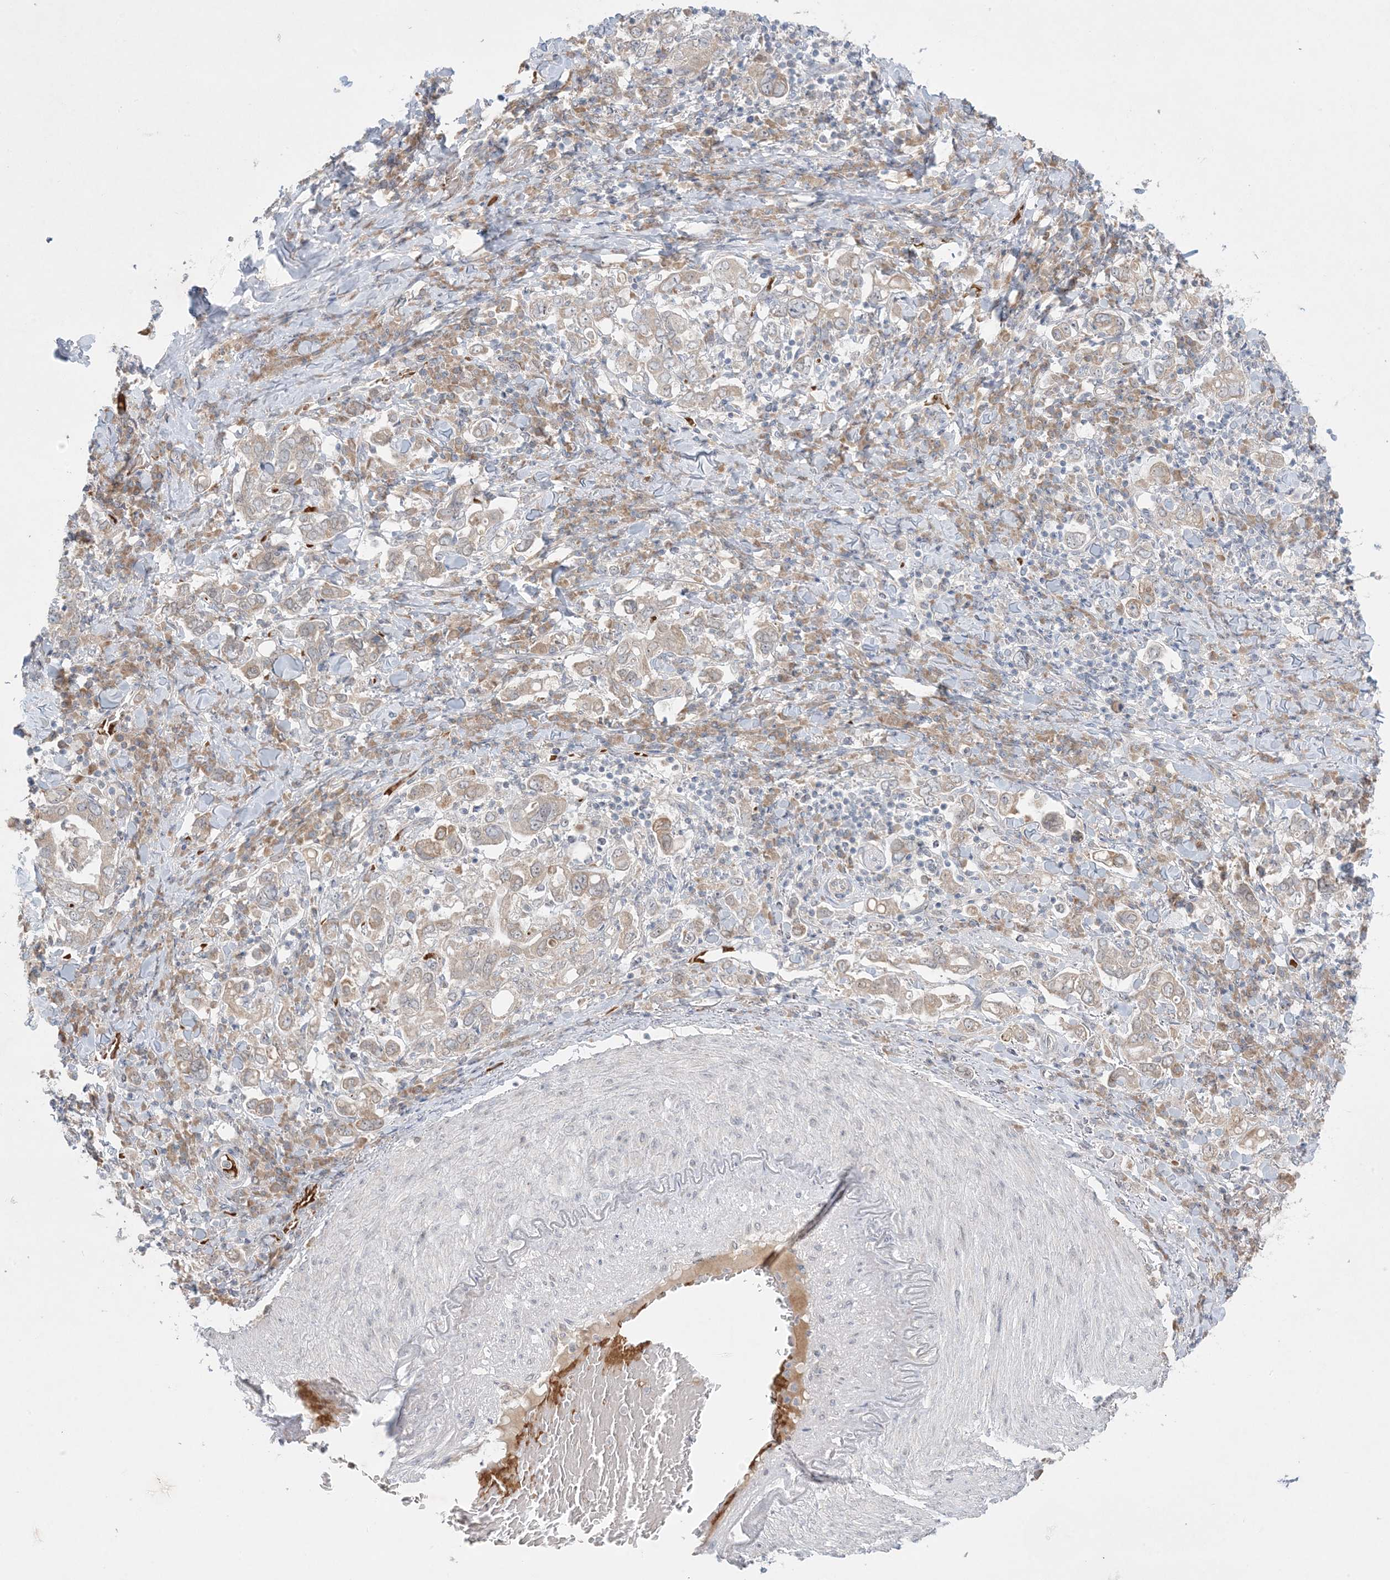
{"staining": {"intensity": "weak", "quantity": "25%-75%", "location": "cytoplasmic/membranous"}, "tissue": "stomach cancer", "cell_type": "Tumor cells", "image_type": "cancer", "snomed": [{"axis": "morphology", "description": "Adenocarcinoma, NOS"}, {"axis": "topography", "description": "Stomach, upper"}], "caption": "DAB (3,3'-diaminobenzidine) immunohistochemical staining of human stomach adenocarcinoma shows weak cytoplasmic/membranous protein staining in about 25%-75% of tumor cells.", "gene": "MMGT1", "patient": {"sex": "male", "age": 62}}